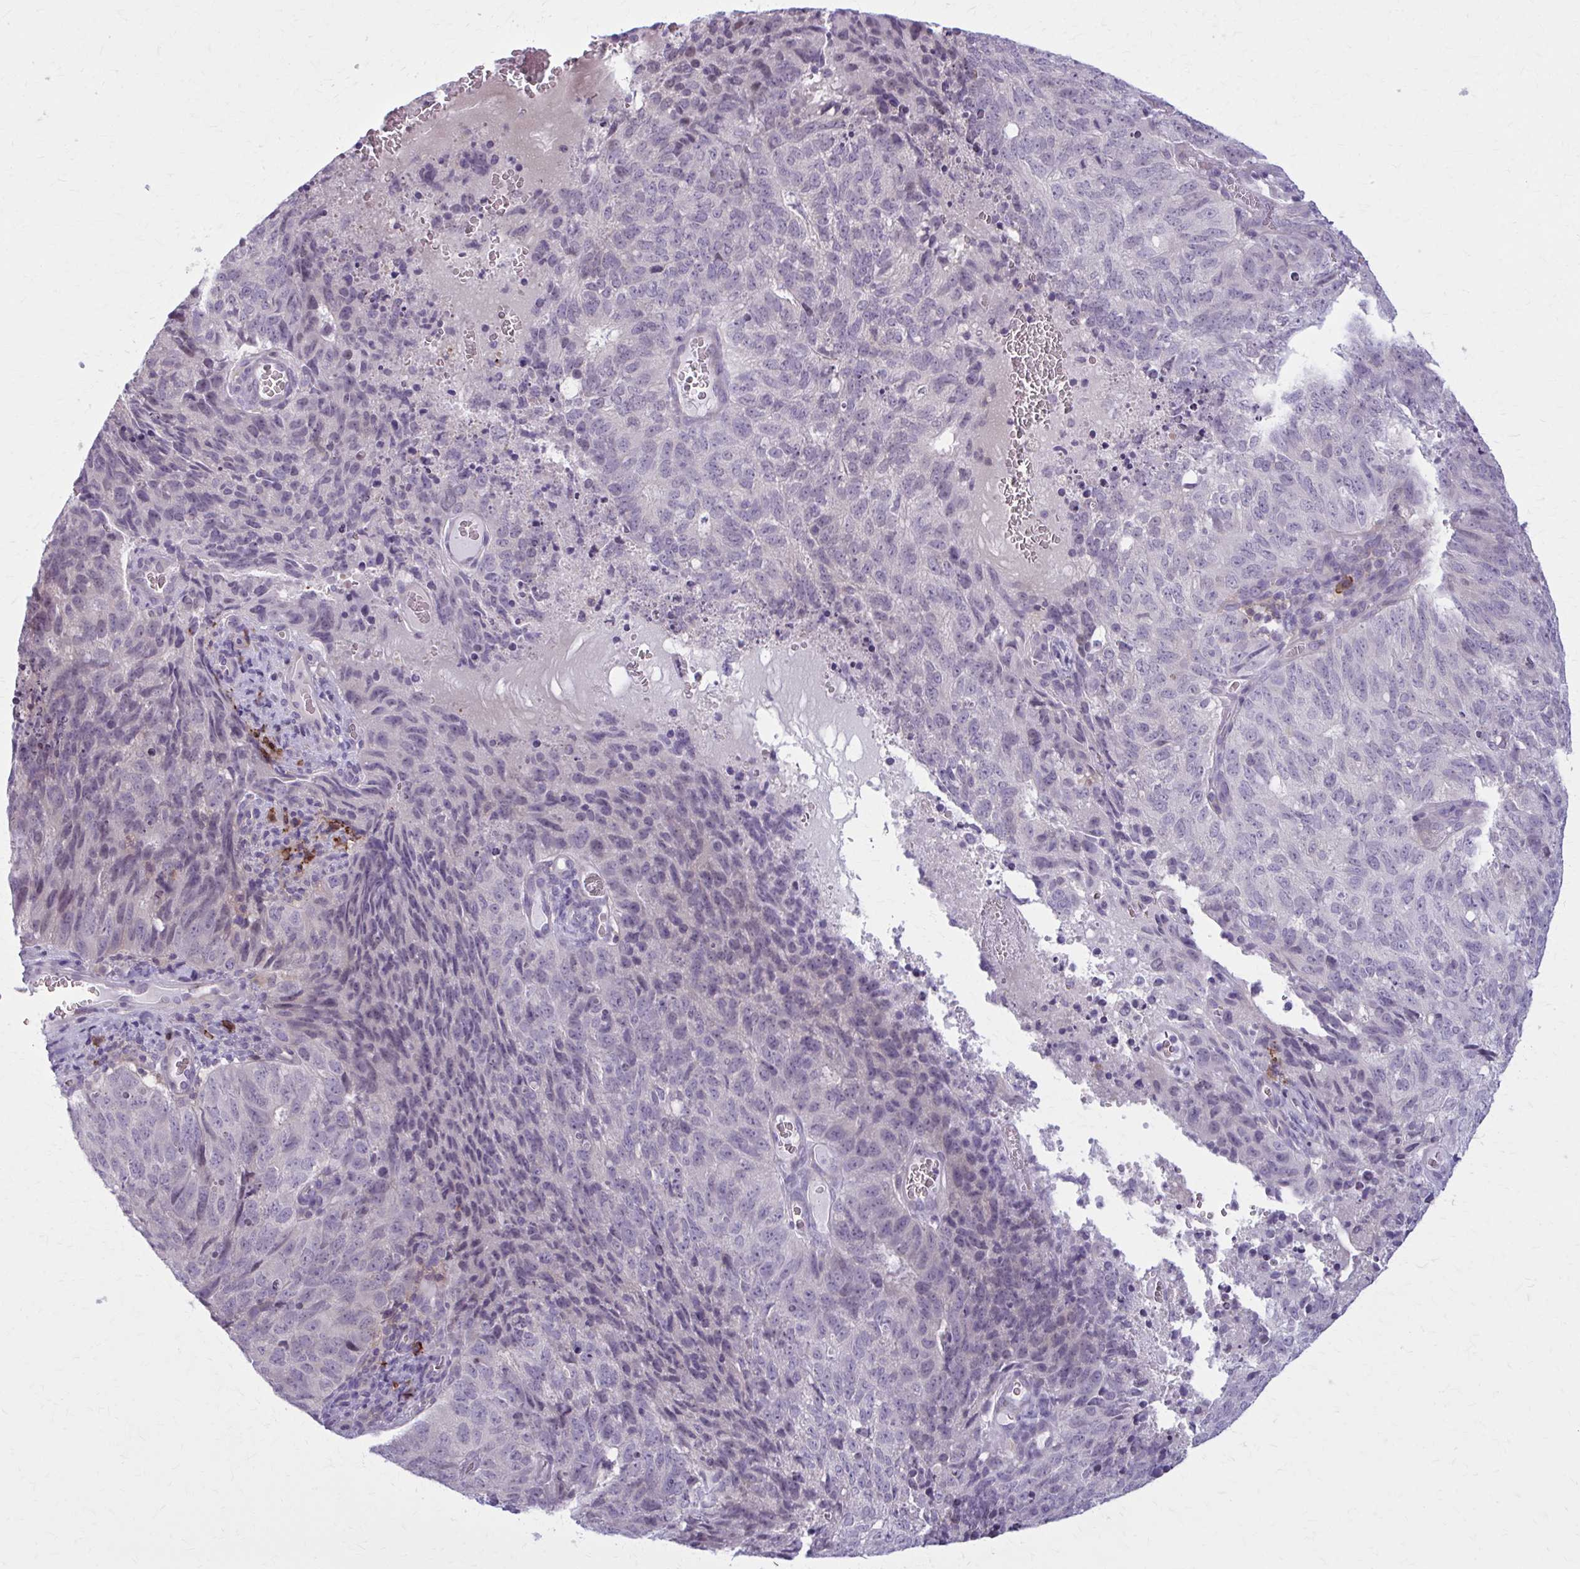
{"staining": {"intensity": "negative", "quantity": "none", "location": "none"}, "tissue": "cervical cancer", "cell_type": "Tumor cells", "image_type": "cancer", "snomed": [{"axis": "morphology", "description": "Adenocarcinoma, NOS"}, {"axis": "topography", "description": "Cervix"}], "caption": "The photomicrograph demonstrates no significant expression in tumor cells of cervical cancer.", "gene": "CD38", "patient": {"sex": "female", "age": 38}}